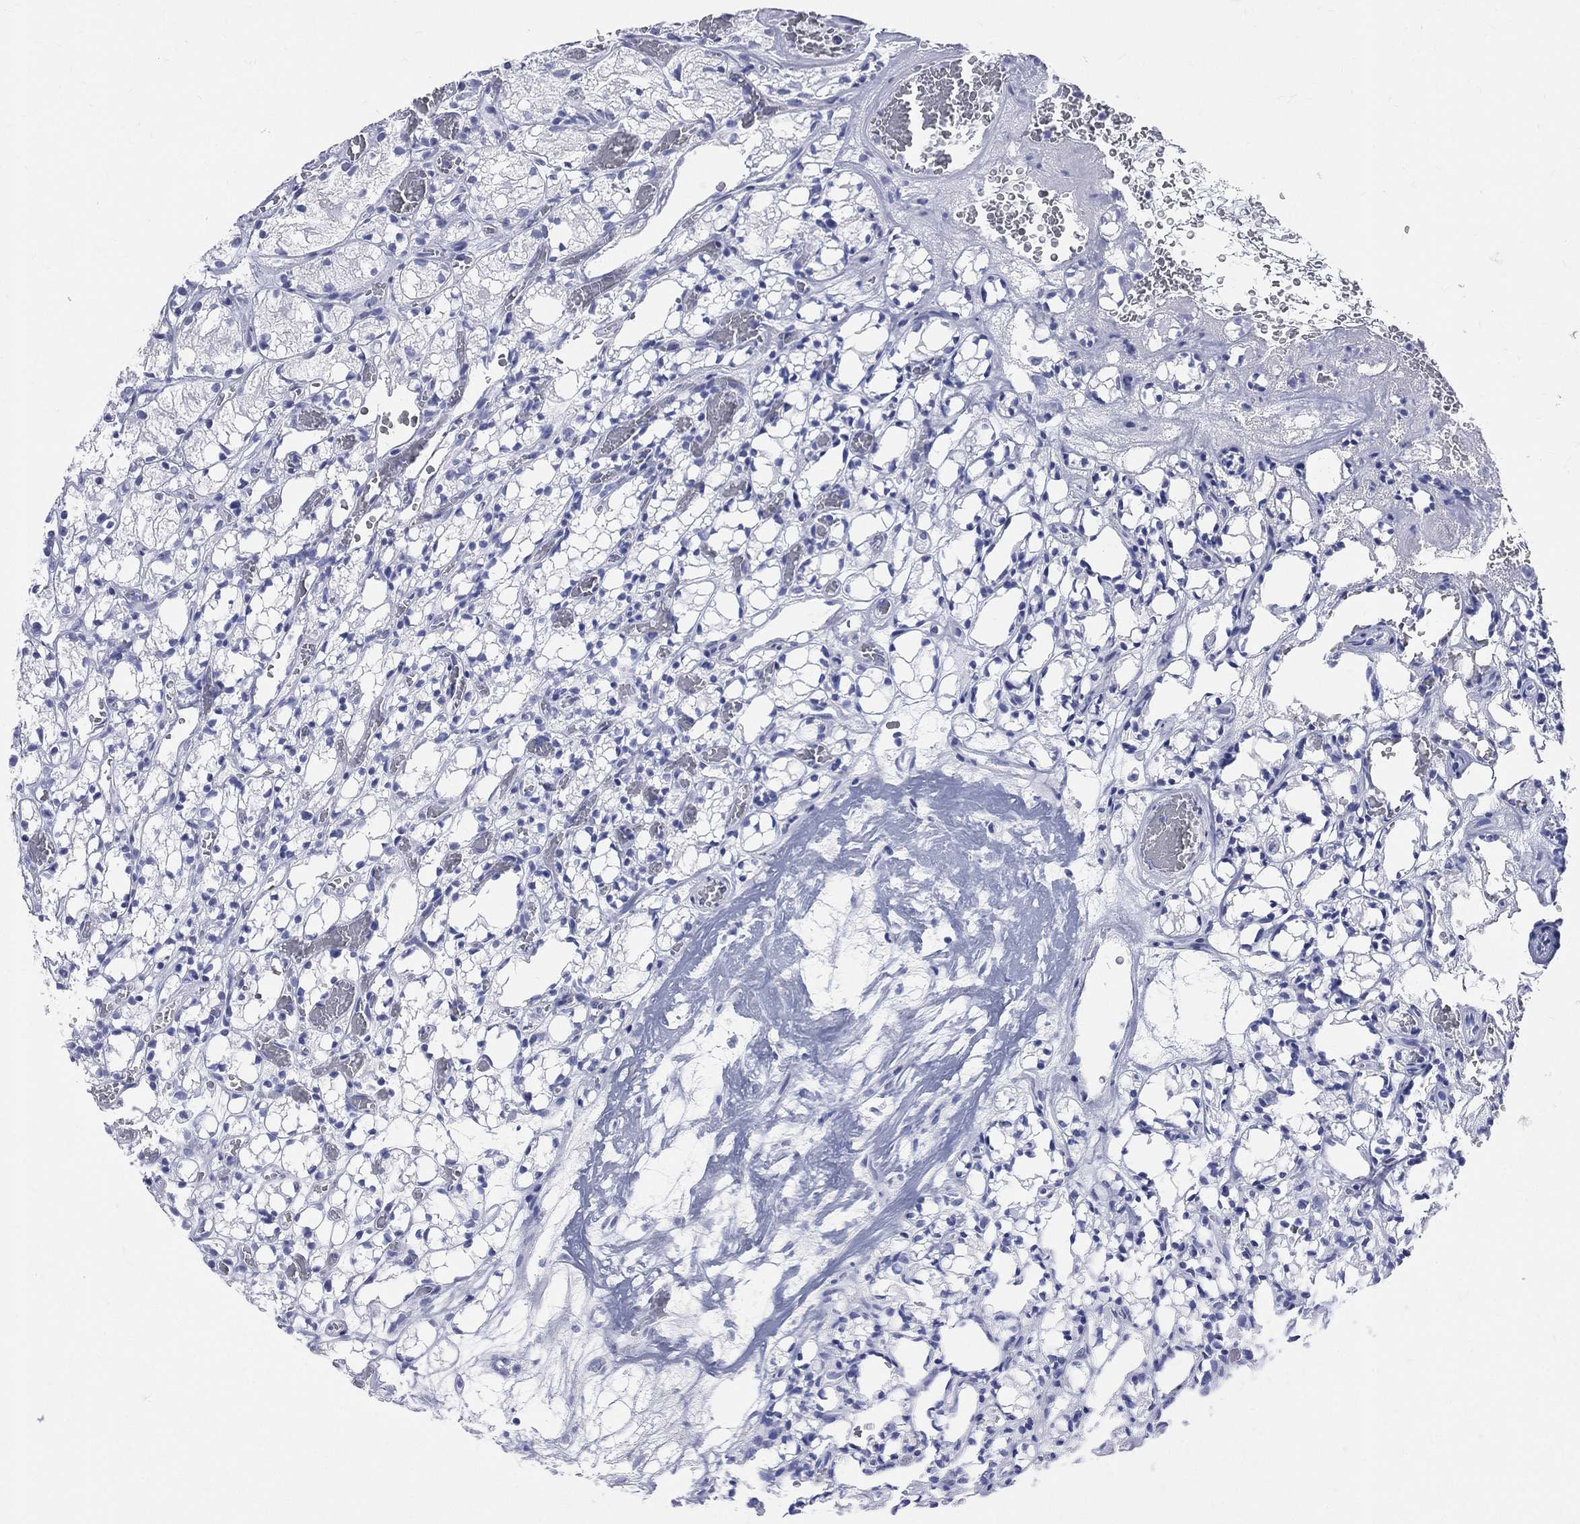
{"staining": {"intensity": "negative", "quantity": "none", "location": "none"}, "tissue": "renal cancer", "cell_type": "Tumor cells", "image_type": "cancer", "snomed": [{"axis": "morphology", "description": "Adenocarcinoma, NOS"}, {"axis": "topography", "description": "Kidney"}], "caption": "There is no significant staining in tumor cells of renal cancer (adenocarcinoma).", "gene": "SYP", "patient": {"sex": "female", "age": 69}}